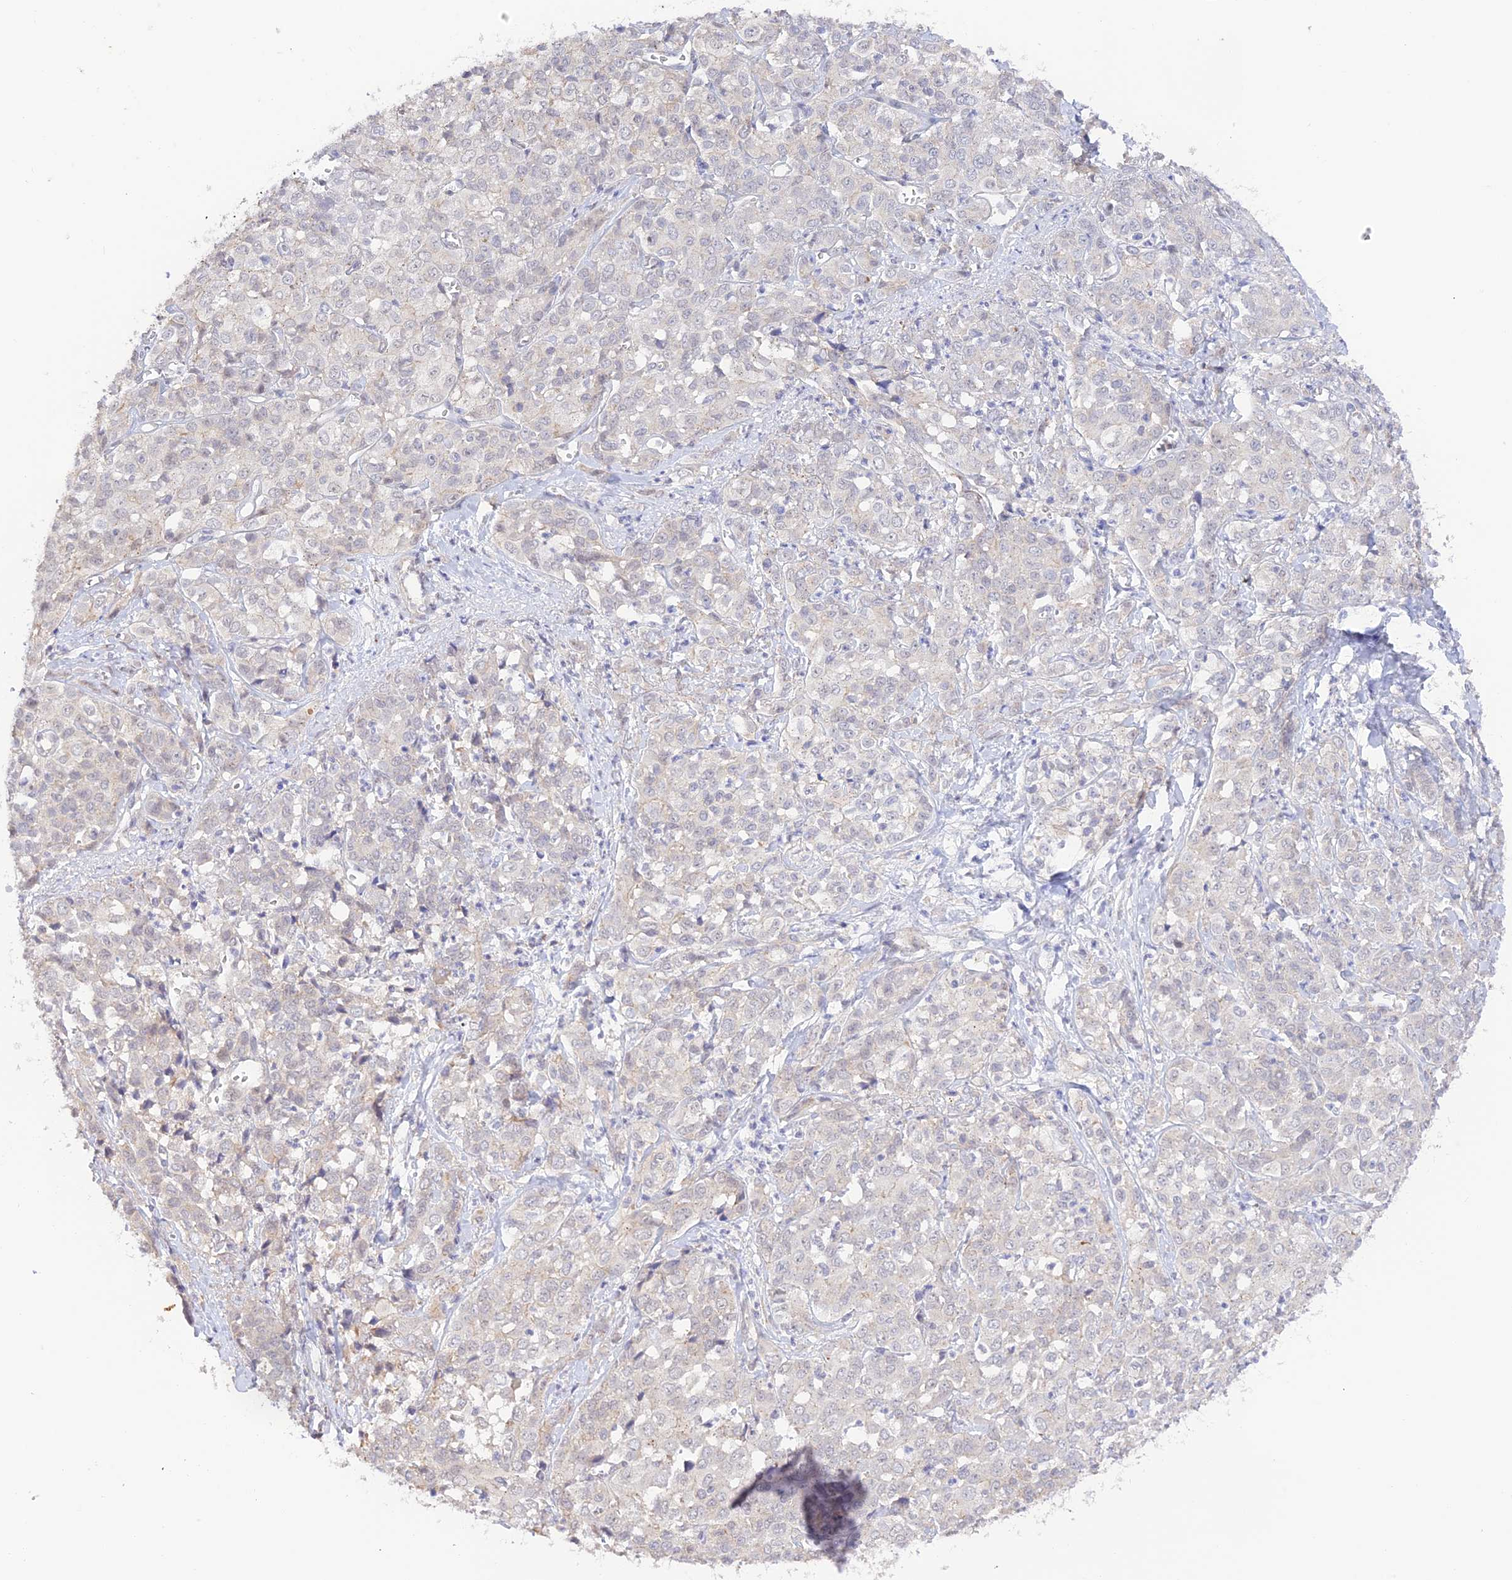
{"staining": {"intensity": "negative", "quantity": "none", "location": "none"}, "tissue": "liver cancer", "cell_type": "Tumor cells", "image_type": "cancer", "snomed": [{"axis": "morphology", "description": "Cholangiocarcinoma"}, {"axis": "topography", "description": "Liver"}], "caption": "Liver cancer (cholangiocarcinoma) was stained to show a protein in brown. There is no significant staining in tumor cells. The staining was performed using DAB to visualize the protein expression in brown, while the nuclei were stained in blue with hematoxylin (Magnification: 20x).", "gene": "CAMSAP3", "patient": {"sex": "female", "age": 77}}